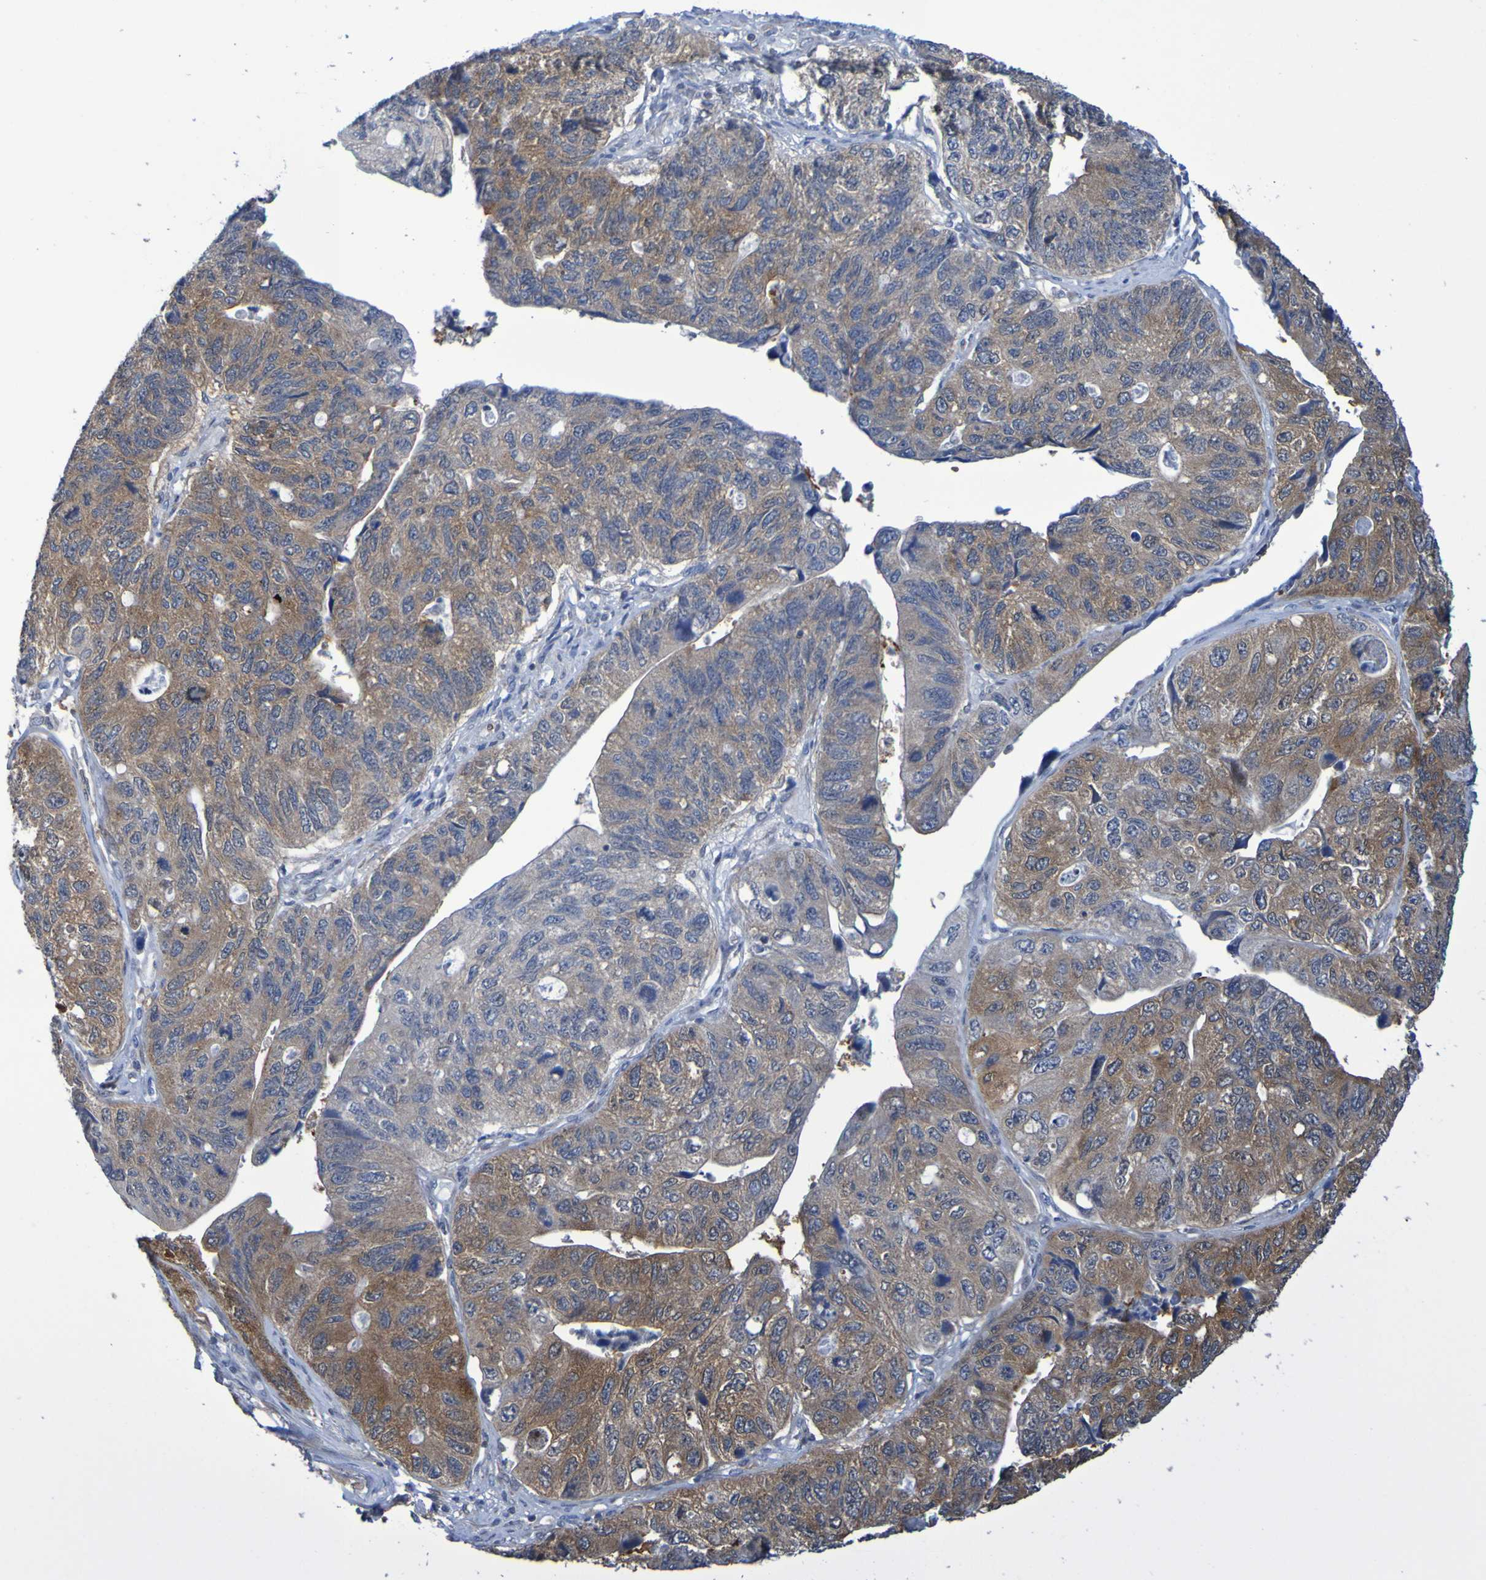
{"staining": {"intensity": "strong", "quantity": "25%-75%", "location": "cytoplasmic/membranous"}, "tissue": "stomach cancer", "cell_type": "Tumor cells", "image_type": "cancer", "snomed": [{"axis": "morphology", "description": "Adenocarcinoma, NOS"}, {"axis": "topography", "description": "Stomach"}], "caption": "Strong cytoplasmic/membranous staining is present in approximately 25%-75% of tumor cells in stomach adenocarcinoma.", "gene": "ATIC", "patient": {"sex": "male", "age": 59}}